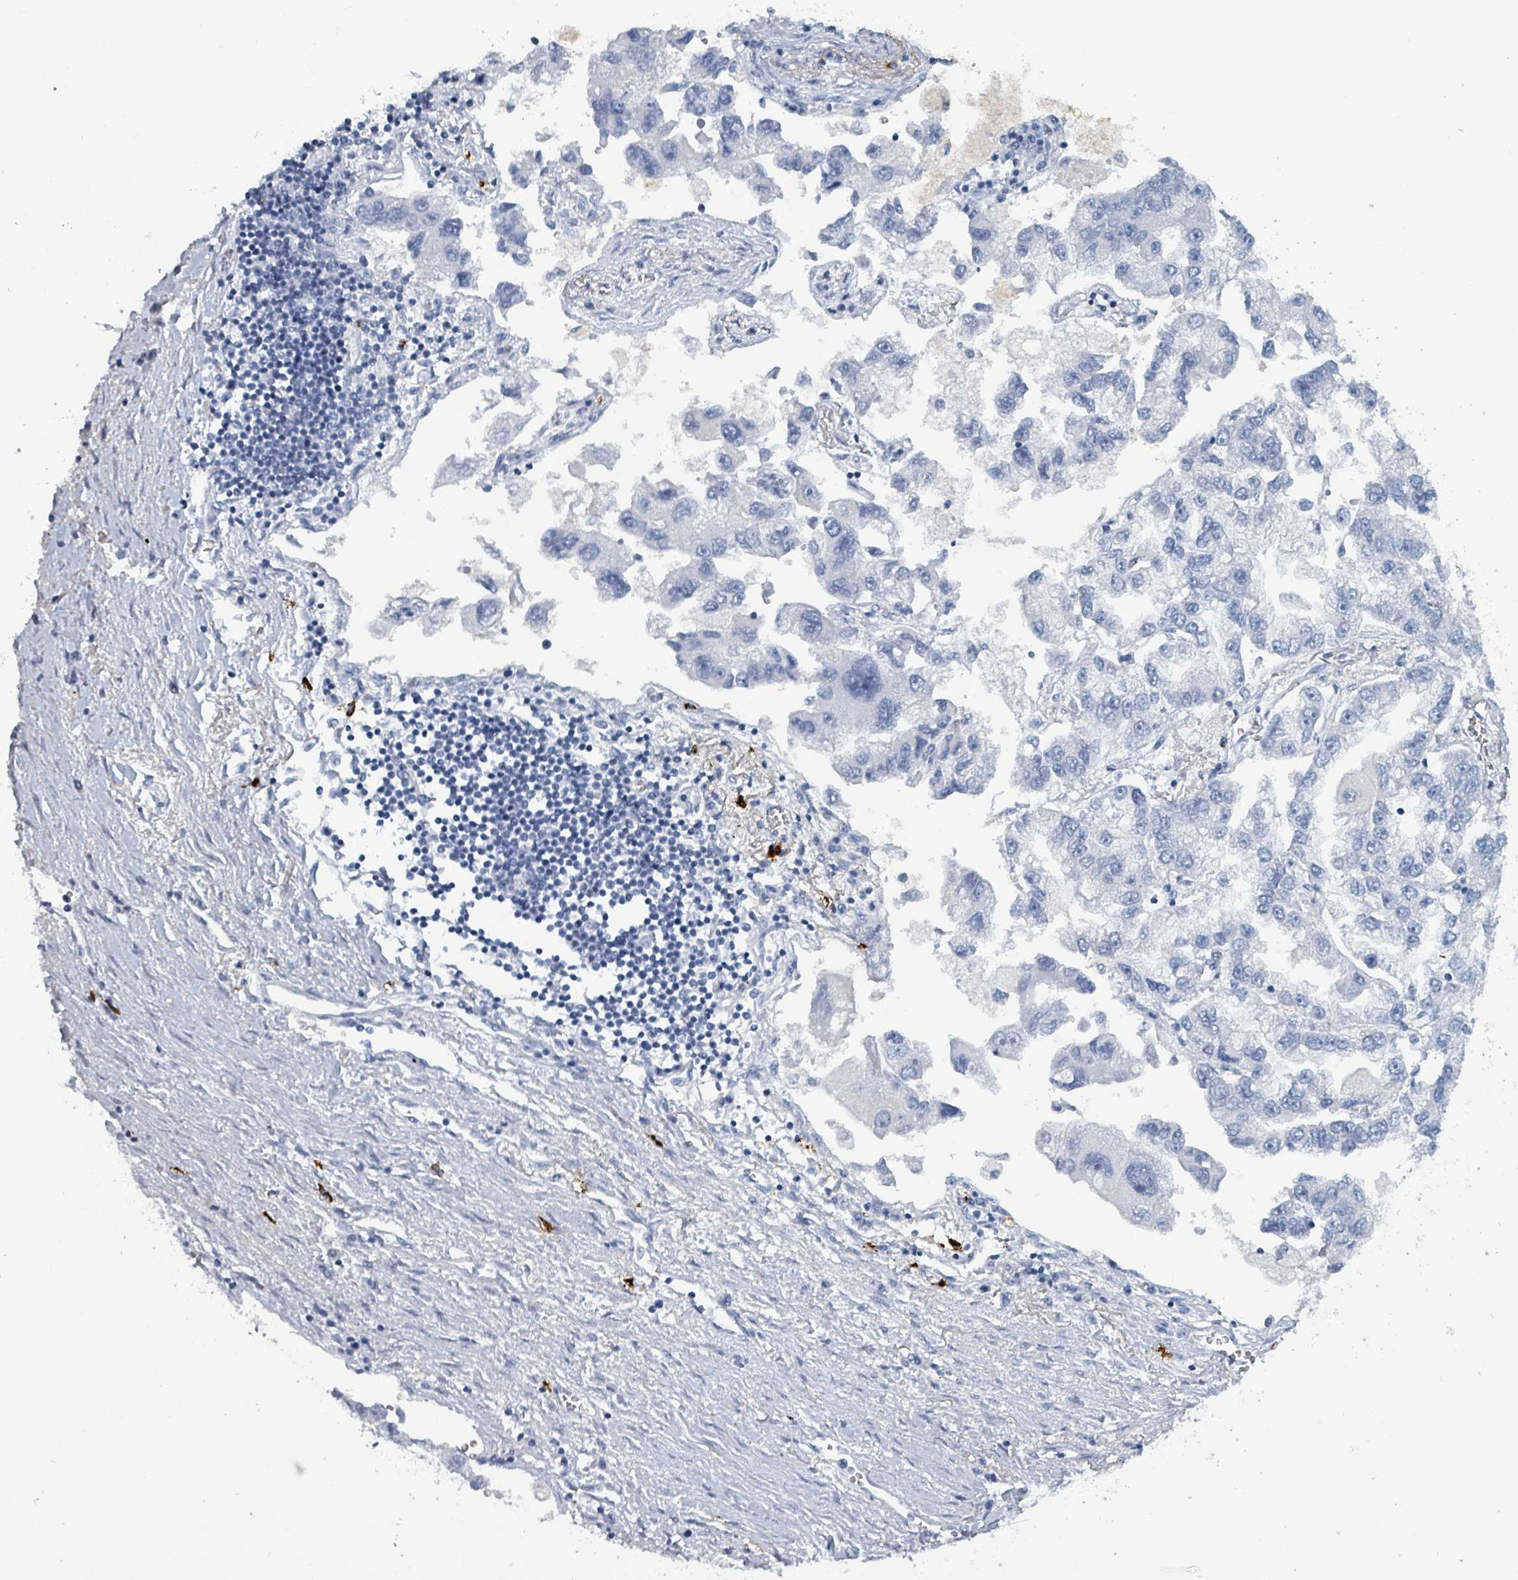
{"staining": {"intensity": "negative", "quantity": "none", "location": "none"}, "tissue": "lung cancer", "cell_type": "Tumor cells", "image_type": "cancer", "snomed": [{"axis": "morphology", "description": "Adenocarcinoma, NOS"}, {"axis": "topography", "description": "Lung"}], "caption": "This histopathology image is of lung cancer stained with immunohistochemistry to label a protein in brown with the nuclei are counter-stained blue. There is no staining in tumor cells. (DAB immunohistochemistry (IHC), high magnification).", "gene": "VPS13D", "patient": {"sex": "female", "age": 54}}